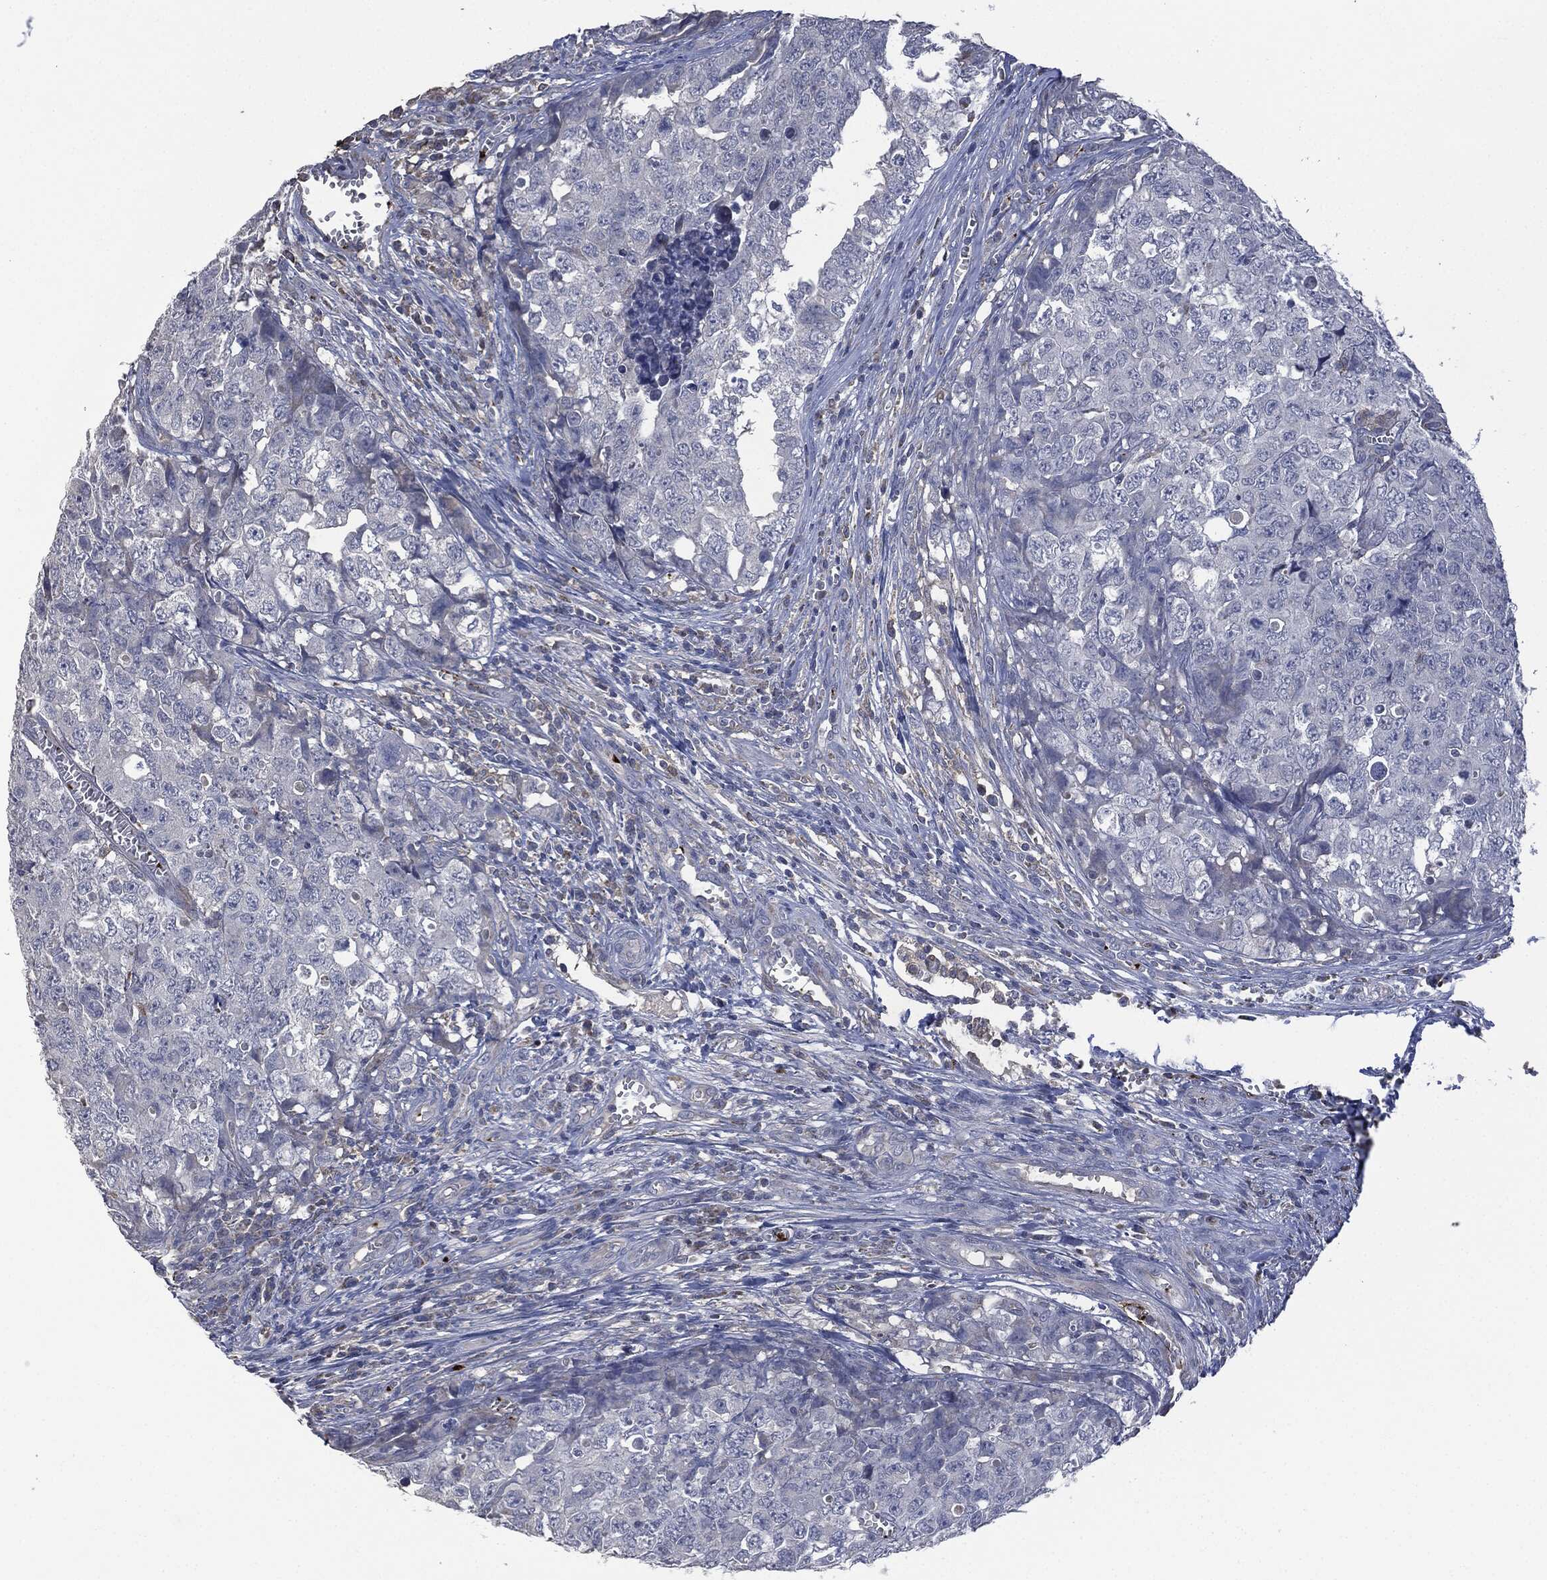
{"staining": {"intensity": "negative", "quantity": "none", "location": "none"}, "tissue": "testis cancer", "cell_type": "Tumor cells", "image_type": "cancer", "snomed": [{"axis": "morphology", "description": "Carcinoma, Embryonal, NOS"}, {"axis": "topography", "description": "Testis"}], "caption": "Immunohistochemical staining of human testis embryonal carcinoma shows no significant staining in tumor cells.", "gene": "CD33", "patient": {"sex": "male", "age": 23}}